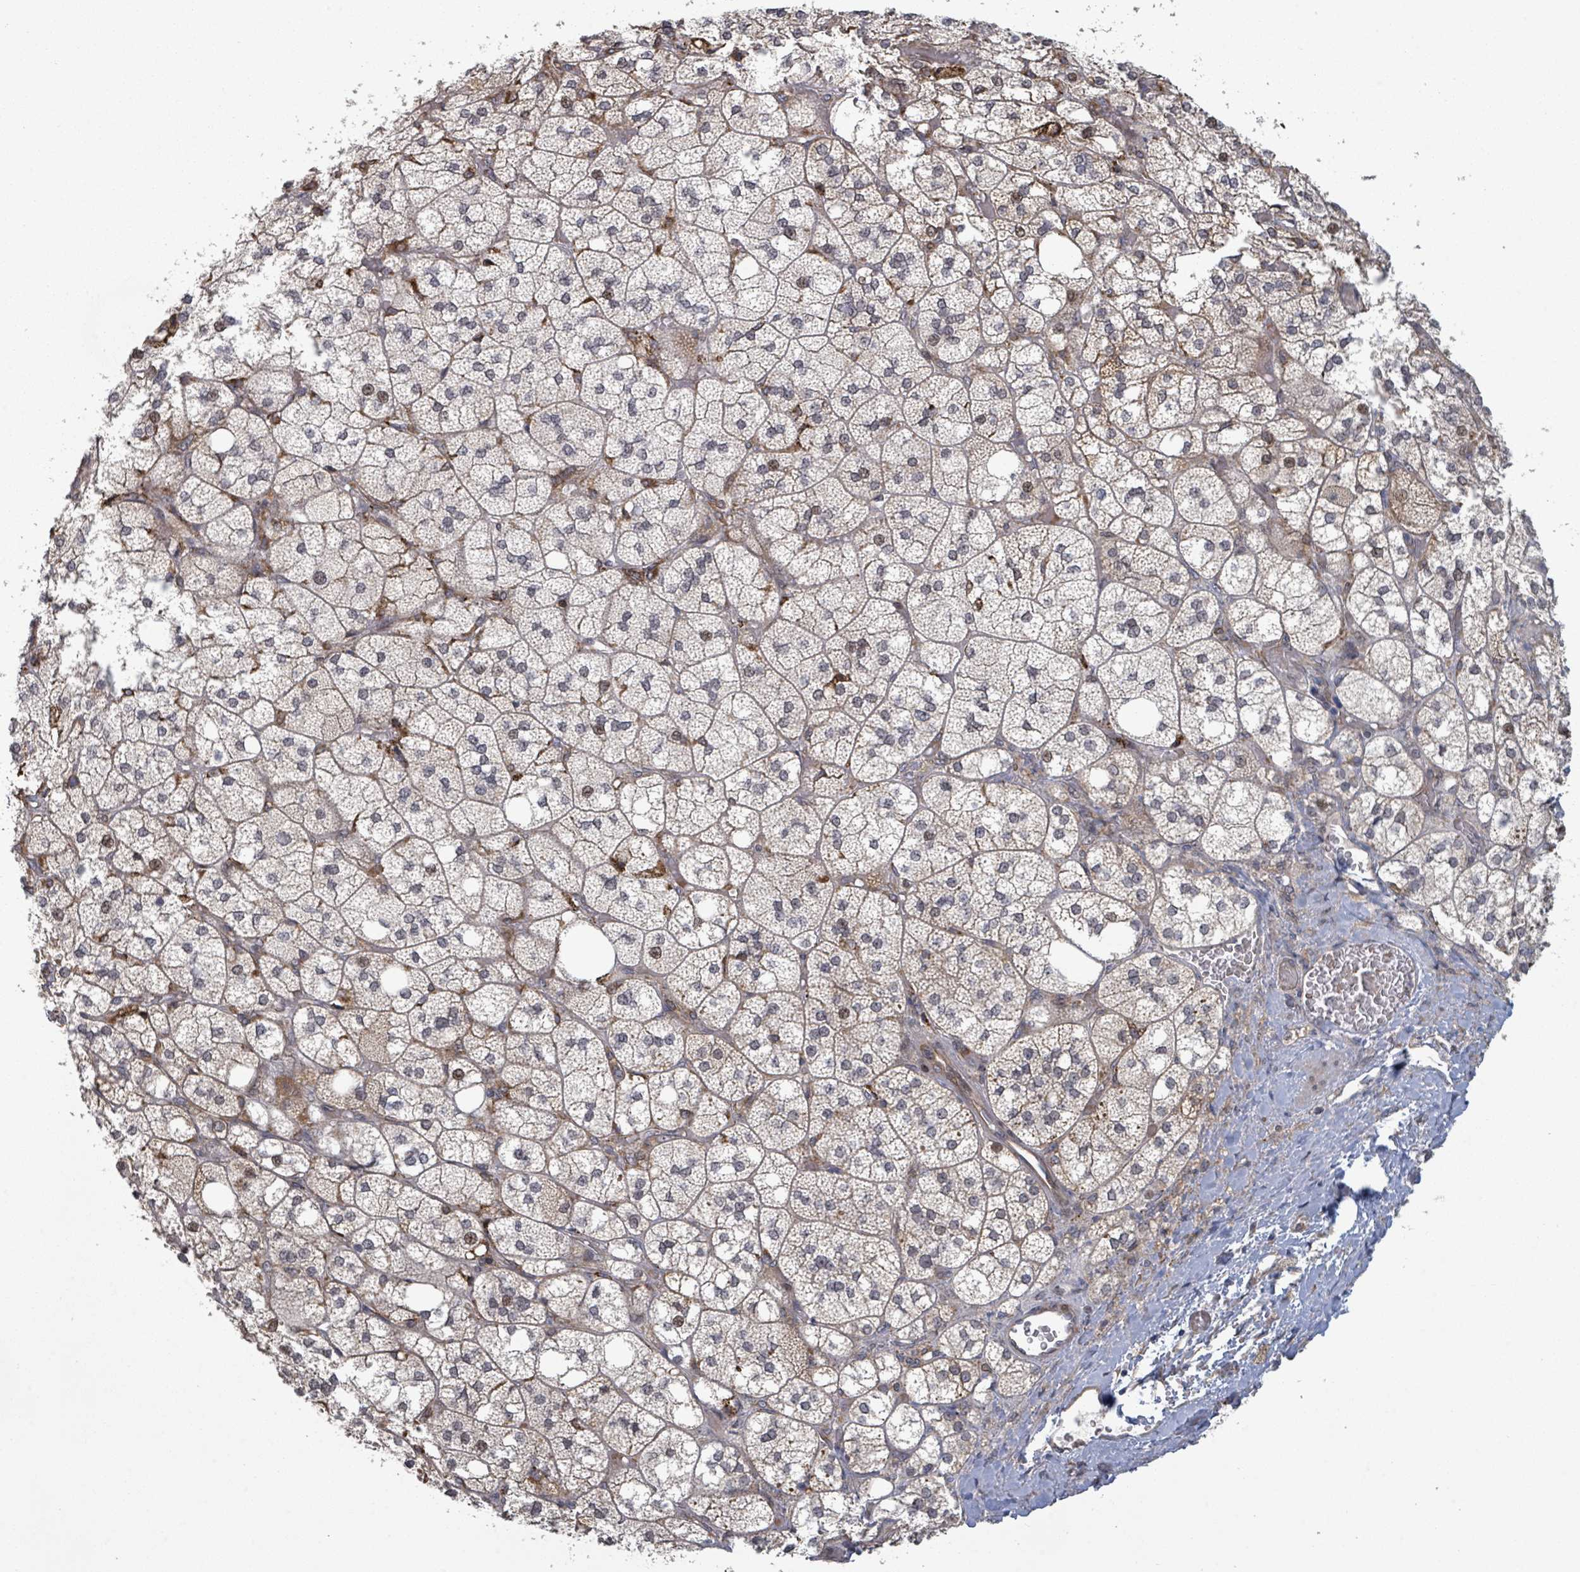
{"staining": {"intensity": "moderate", "quantity": "25%-75%", "location": "cytoplasmic/membranous,nuclear"}, "tissue": "adrenal gland", "cell_type": "Glandular cells", "image_type": "normal", "snomed": [{"axis": "morphology", "description": "Normal tissue, NOS"}, {"axis": "topography", "description": "Adrenal gland"}], "caption": "IHC photomicrograph of normal adrenal gland stained for a protein (brown), which exhibits medium levels of moderate cytoplasmic/membranous,nuclear staining in approximately 25%-75% of glandular cells.", "gene": "SHROOM2", "patient": {"sex": "male", "age": 61}}